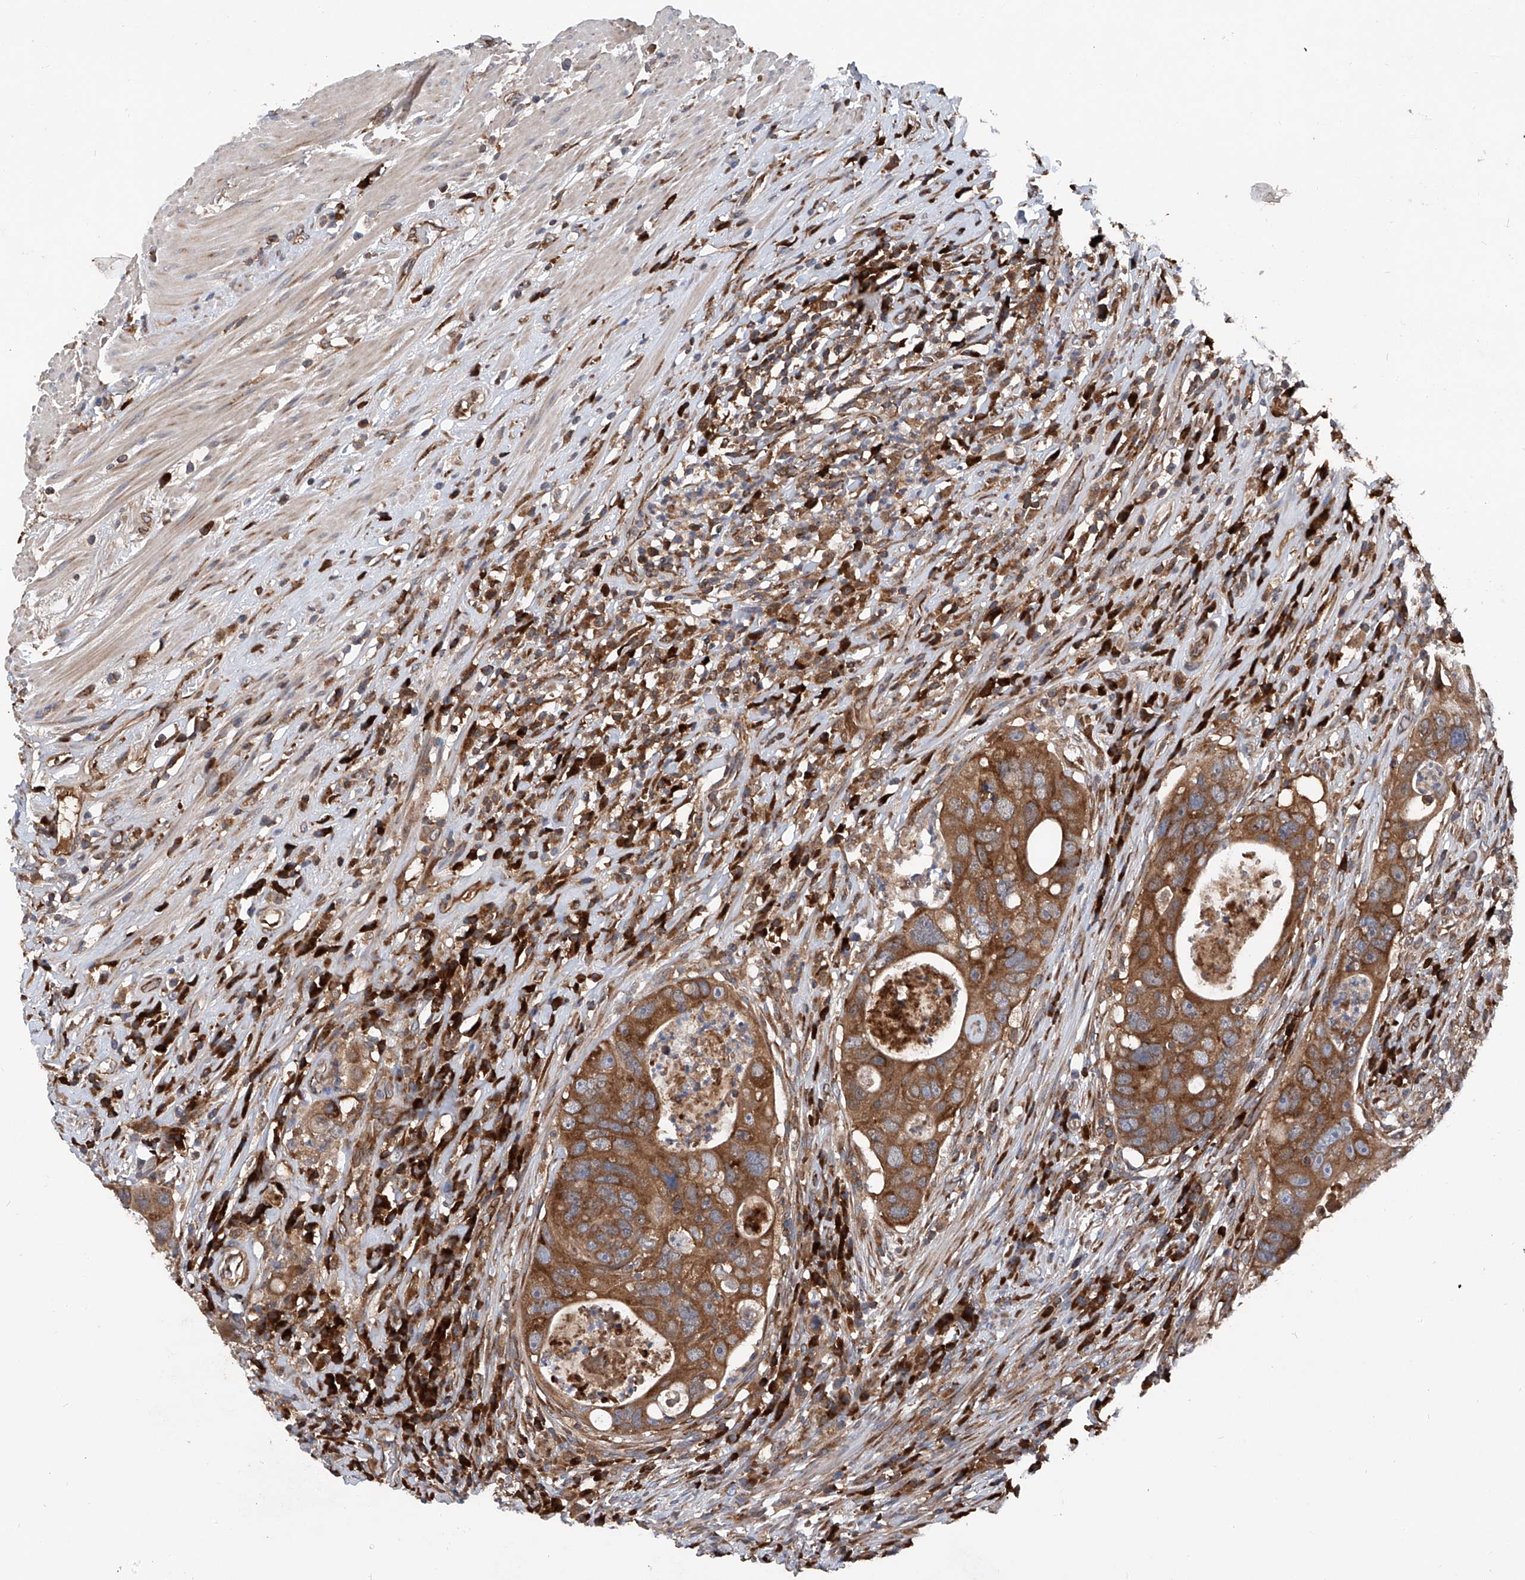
{"staining": {"intensity": "strong", "quantity": ">75%", "location": "cytoplasmic/membranous"}, "tissue": "colorectal cancer", "cell_type": "Tumor cells", "image_type": "cancer", "snomed": [{"axis": "morphology", "description": "Adenocarcinoma, NOS"}, {"axis": "topography", "description": "Rectum"}], "caption": "High-magnification brightfield microscopy of colorectal cancer (adenocarcinoma) stained with DAB (3,3'-diaminobenzidine) (brown) and counterstained with hematoxylin (blue). tumor cells exhibit strong cytoplasmic/membranous positivity is present in about>75% of cells.", "gene": "ASCC3", "patient": {"sex": "male", "age": 59}}